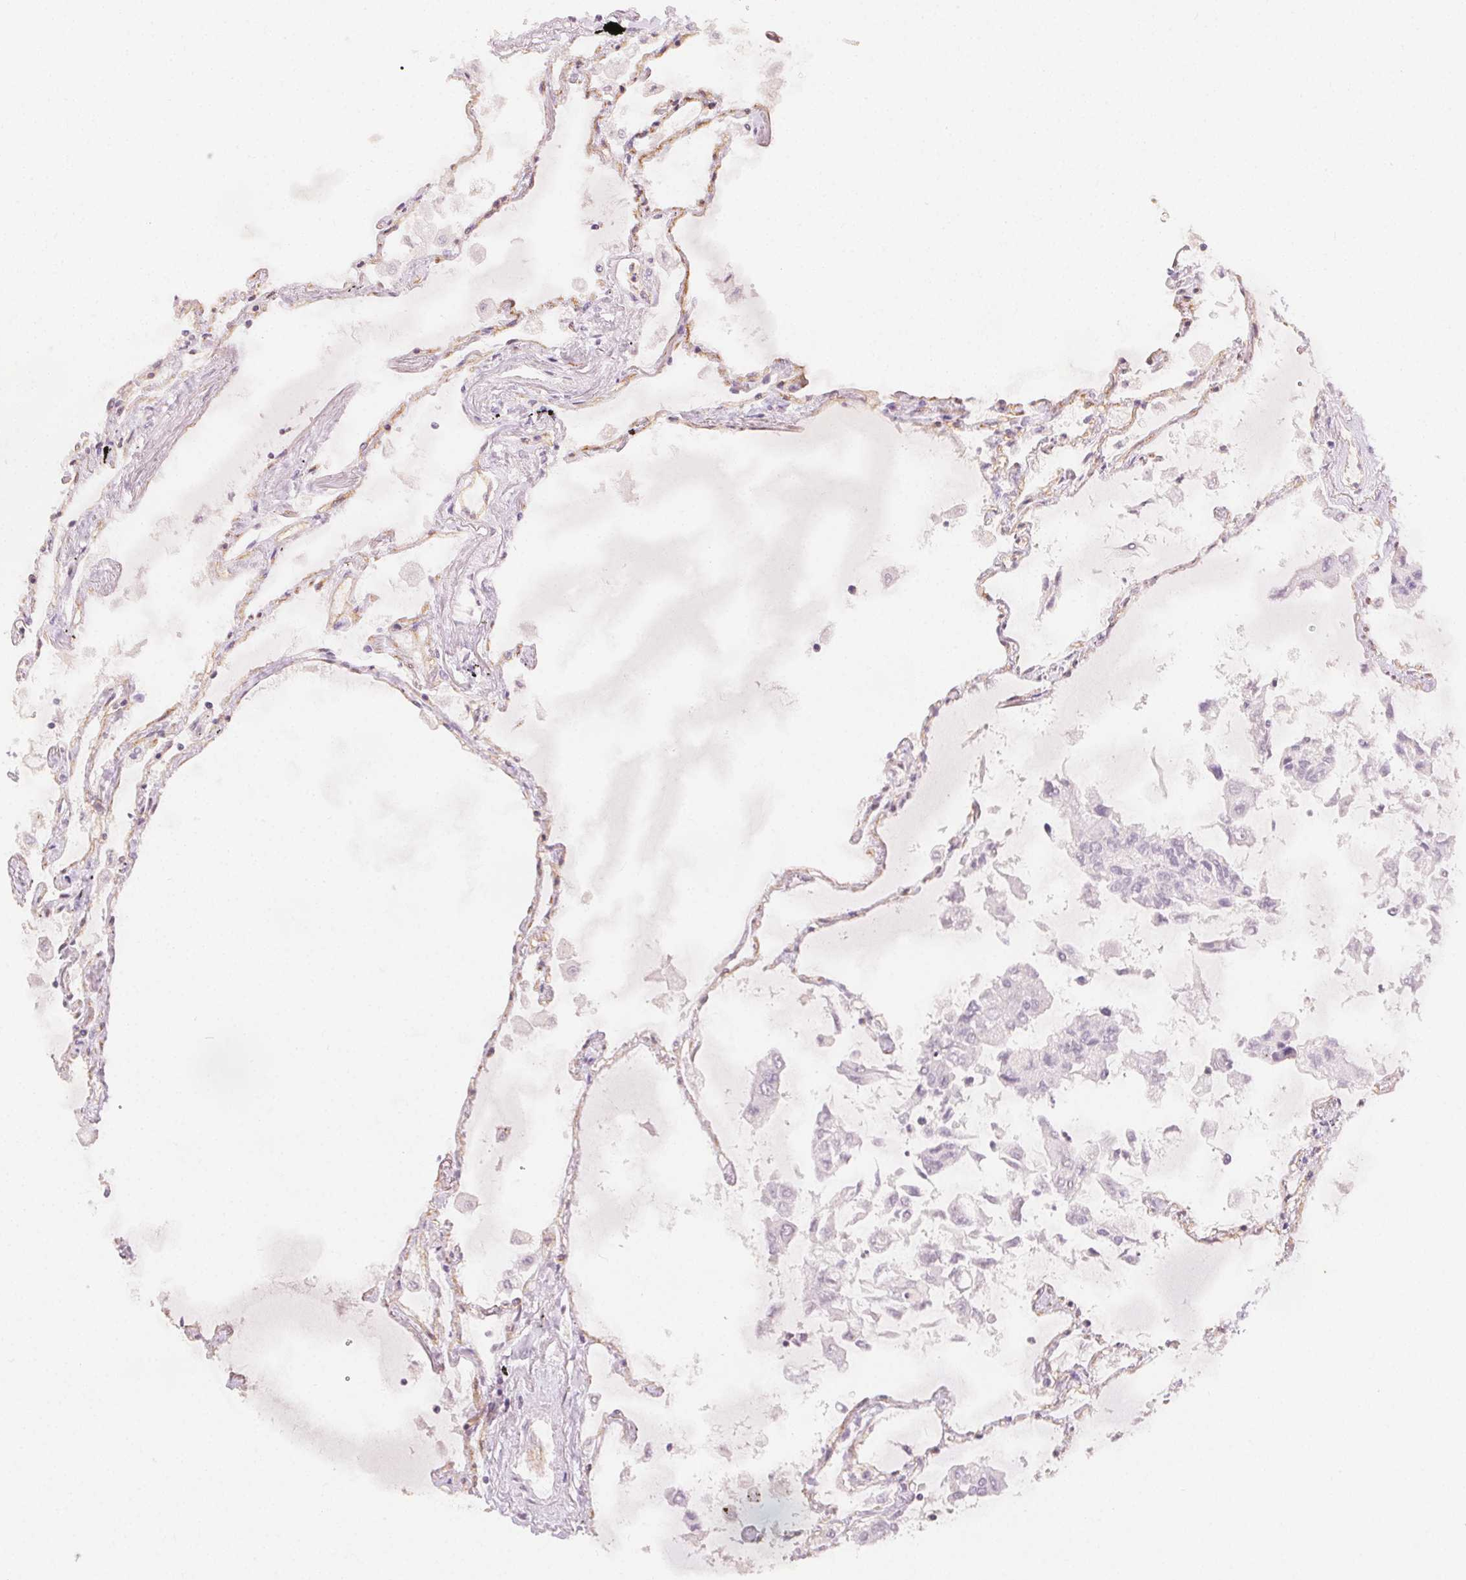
{"staining": {"intensity": "weak", "quantity": "<25%", "location": "cytoplasmic/membranous"}, "tissue": "lung", "cell_type": "Alveolar cells", "image_type": "normal", "snomed": [{"axis": "morphology", "description": "Normal tissue, NOS"}, {"axis": "morphology", "description": "Adenocarcinoma, NOS"}, {"axis": "topography", "description": "Cartilage tissue"}, {"axis": "topography", "description": "Lung"}], "caption": "Image shows no significant protein expression in alveolar cells of unremarkable lung.", "gene": "PODXL", "patient": {"sex": "female", "age": 67}}